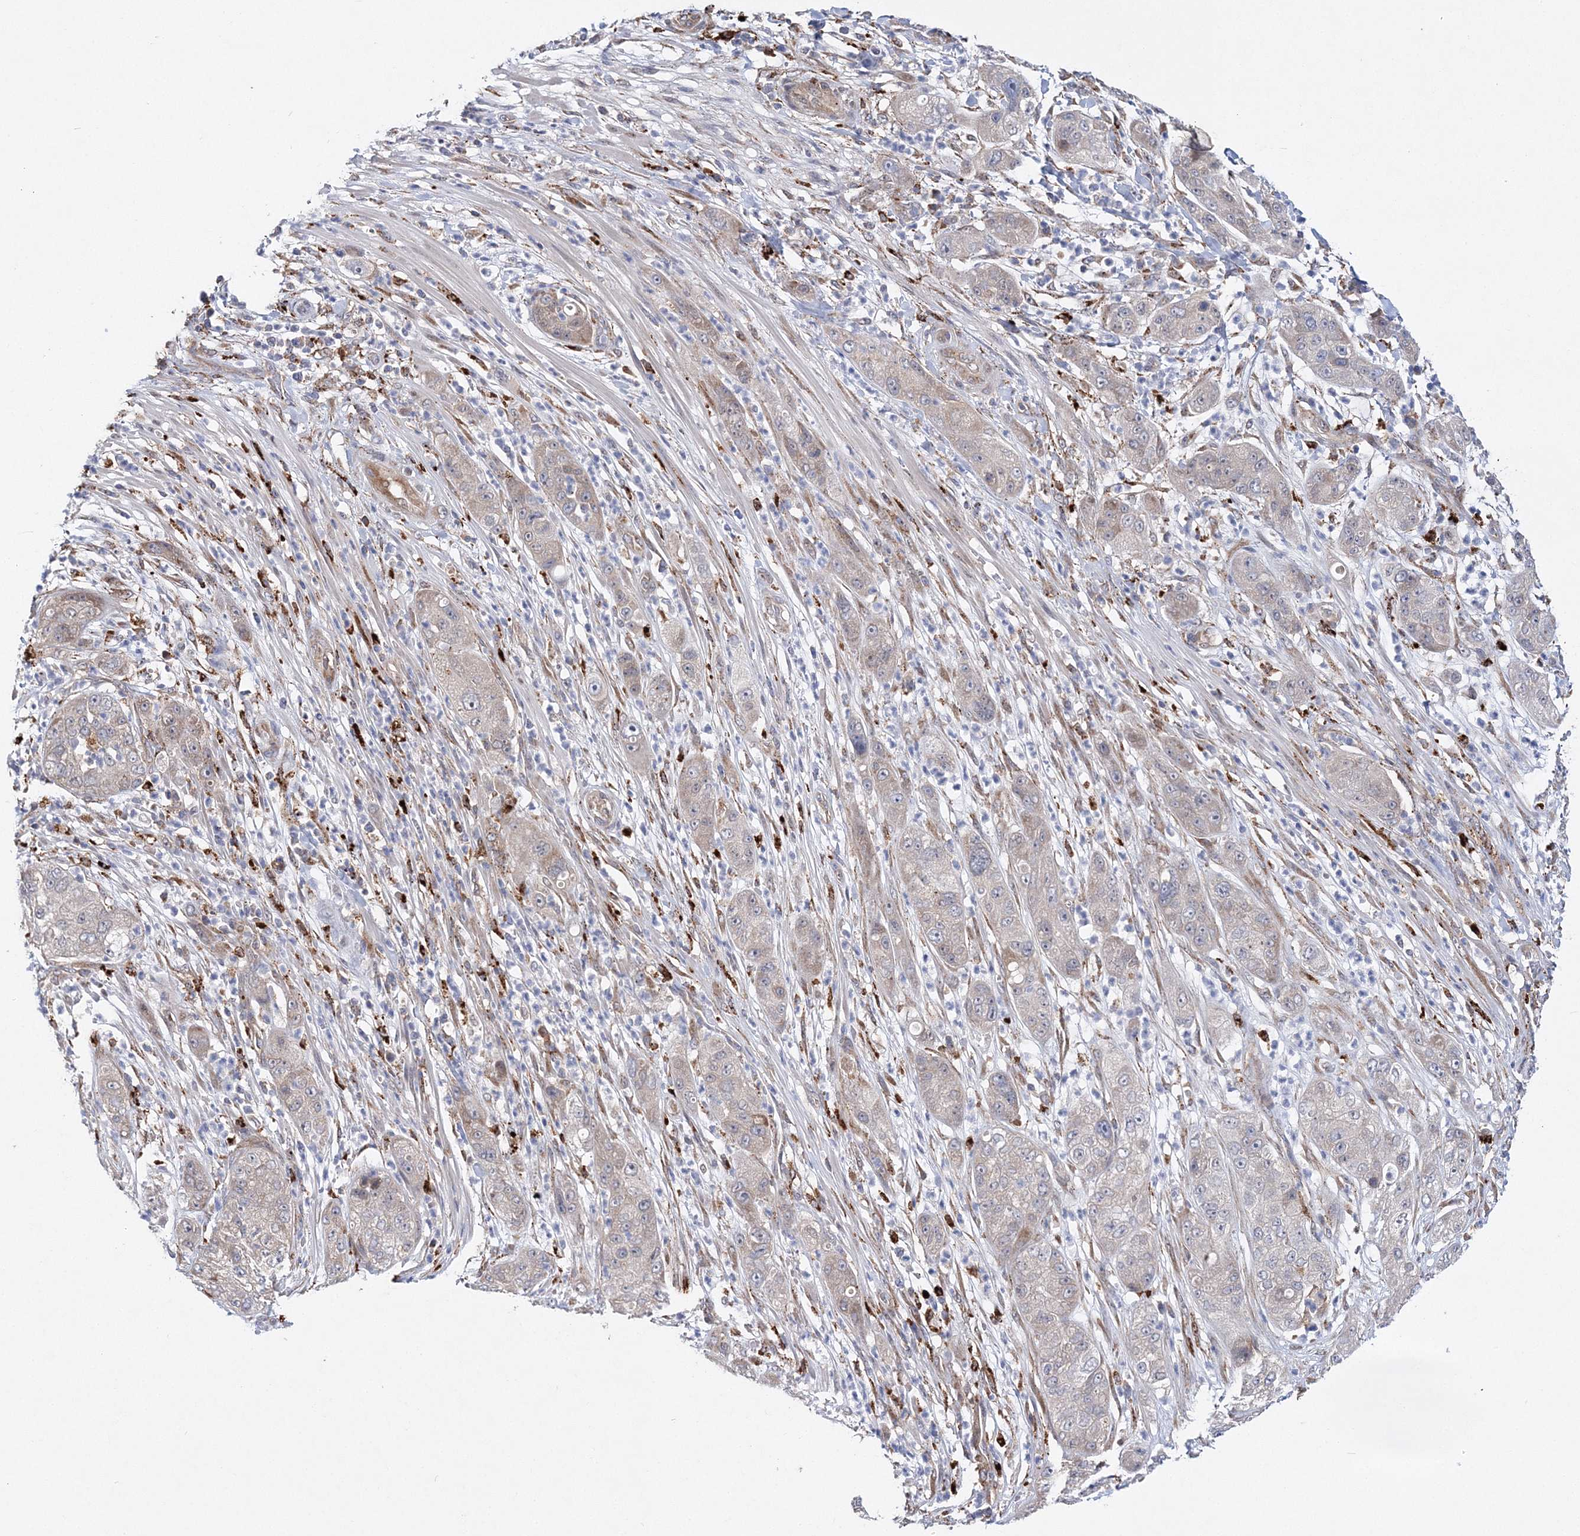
{"staining": {"intensity": "weak", "quantity": "25%-75%", "location": "cytoplasmic/membranous"}, "tissue": "pancreatic cancer", "cell_type": "Tumor cells", "image_type": "cancer", "snomed": [{"axis": "morphology", "description": "Adenocarcinoma, NOS"}, {"axis": "topography", "description": "Pancreas"}], "caption": "A low amount of weak cytoplasmic/membranous staining is appreciated in approximately 25%-75% of tumor cells in adenocarcinoma (pancreatic) tissue.", "gene": "C3orf38", "patient": {"sex": "female", "age": 78}}